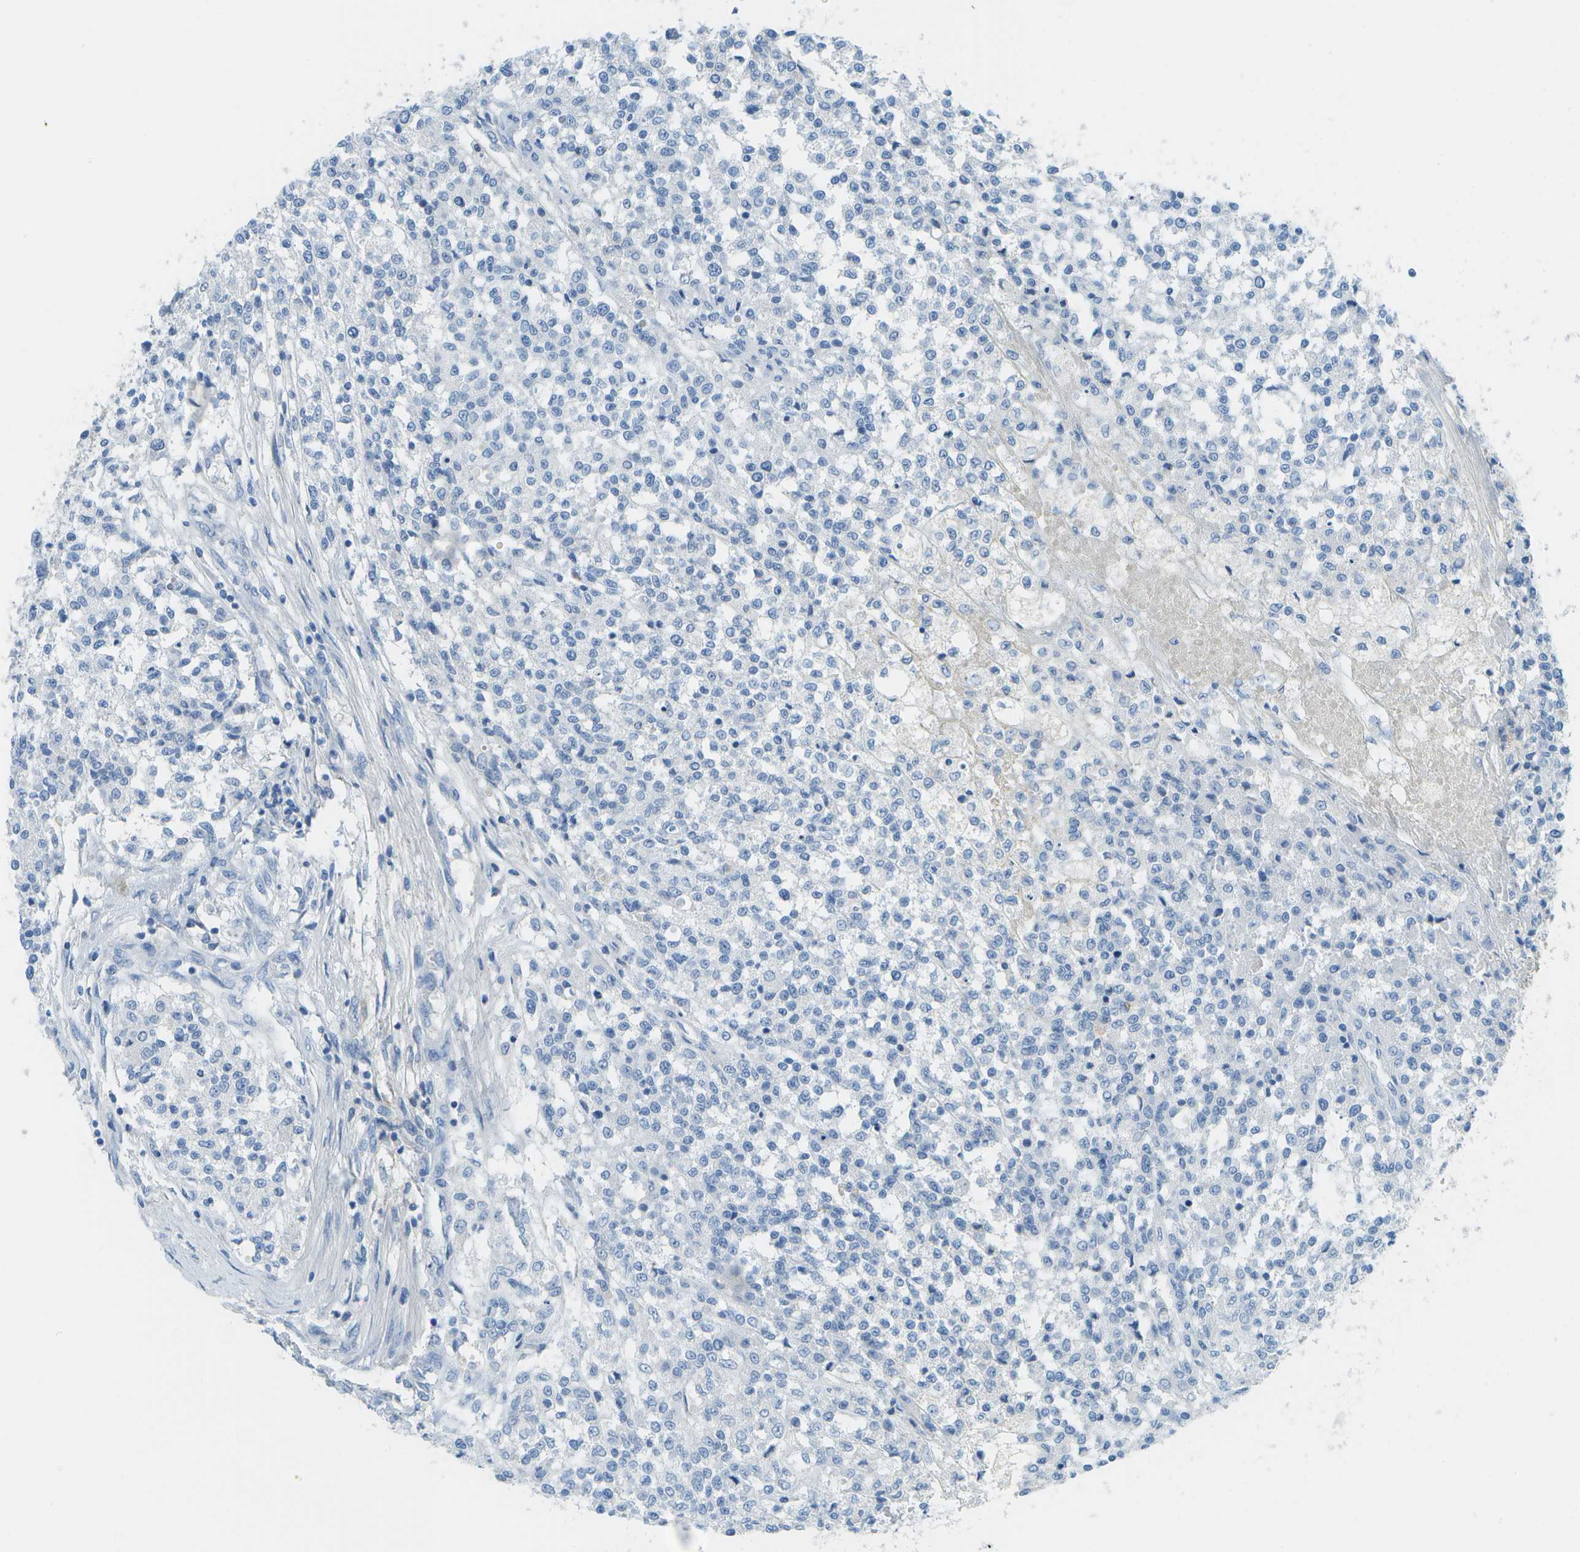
{"staining": {"intensity": "negative", "quantity": "none", "location": "none"}, "tissue": "testis cancer", "cell_type": "Tumor cells", "image_type": "cancer", "snomed": [{"axis": "morphology", "description": "Seminoma, NOS"}, {"axis": "topography", "description": "Testis"}], "caption": "This is a photomicrograph of immunohistochemistry staining of seminoma (testis), which shows no expression in tumor cells.", "gene": "C1S", "patient": {"sex": "male", "age": 59}}